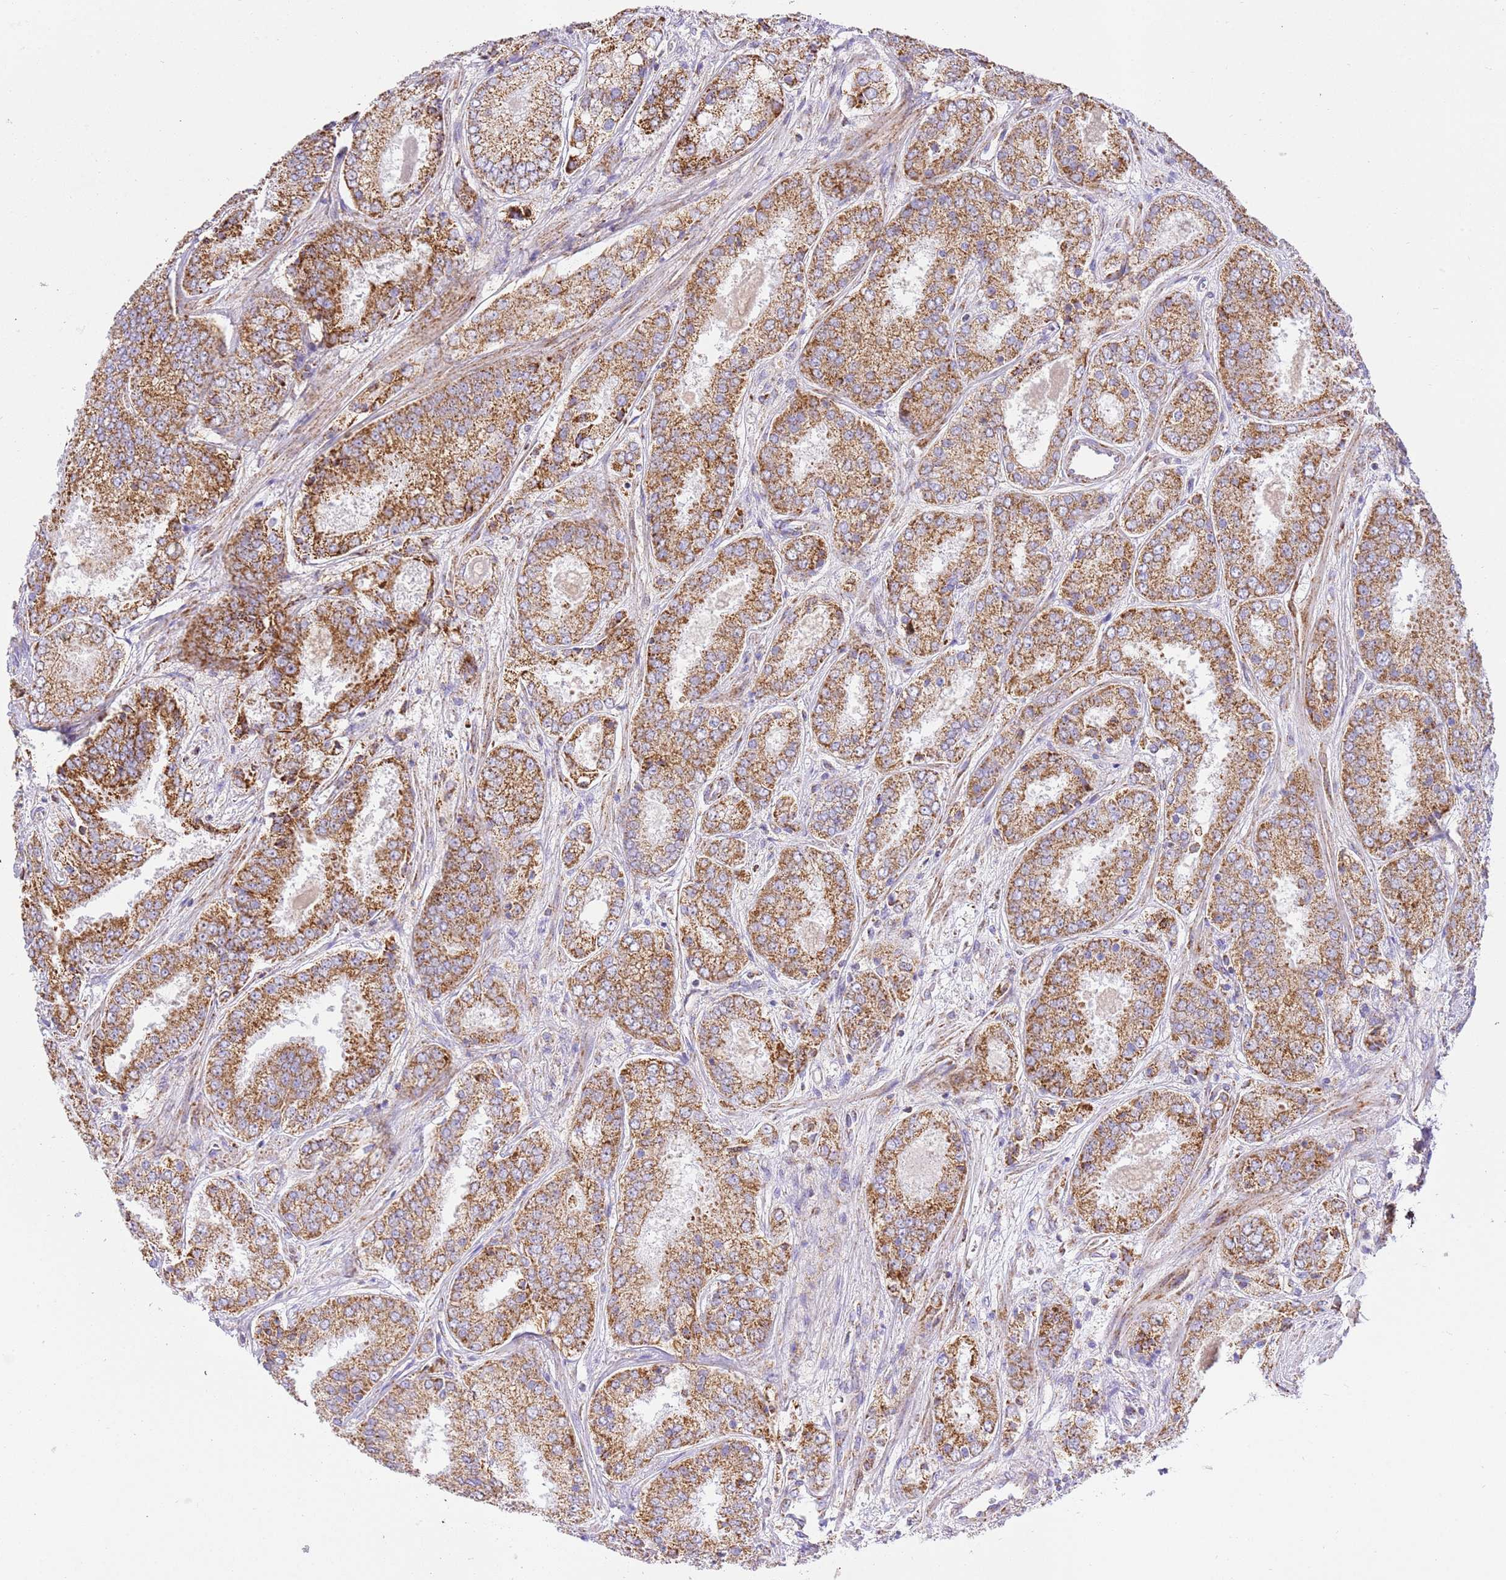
{"staining": {"intensity": "moderate", "quantity": ">75%", "location": "cytoplasmic/membranous"}, "tissue": "prostate cancer", "cell_type": "Tumor cells", "image_type": "cancer", "snomed": [{"axis": "morphology", "description": "Adenocarcinoma, High grade"}, {"axis": "topography", "description": "Prostate"}], "caption": "High-grade adenocarcinoma (prostate) stained for a protein displays moderate cytoplasmic/membranous positivity in tumor cells.", "gene": "ZBTB39", "patient": {"sex": "male", "age": 63}}